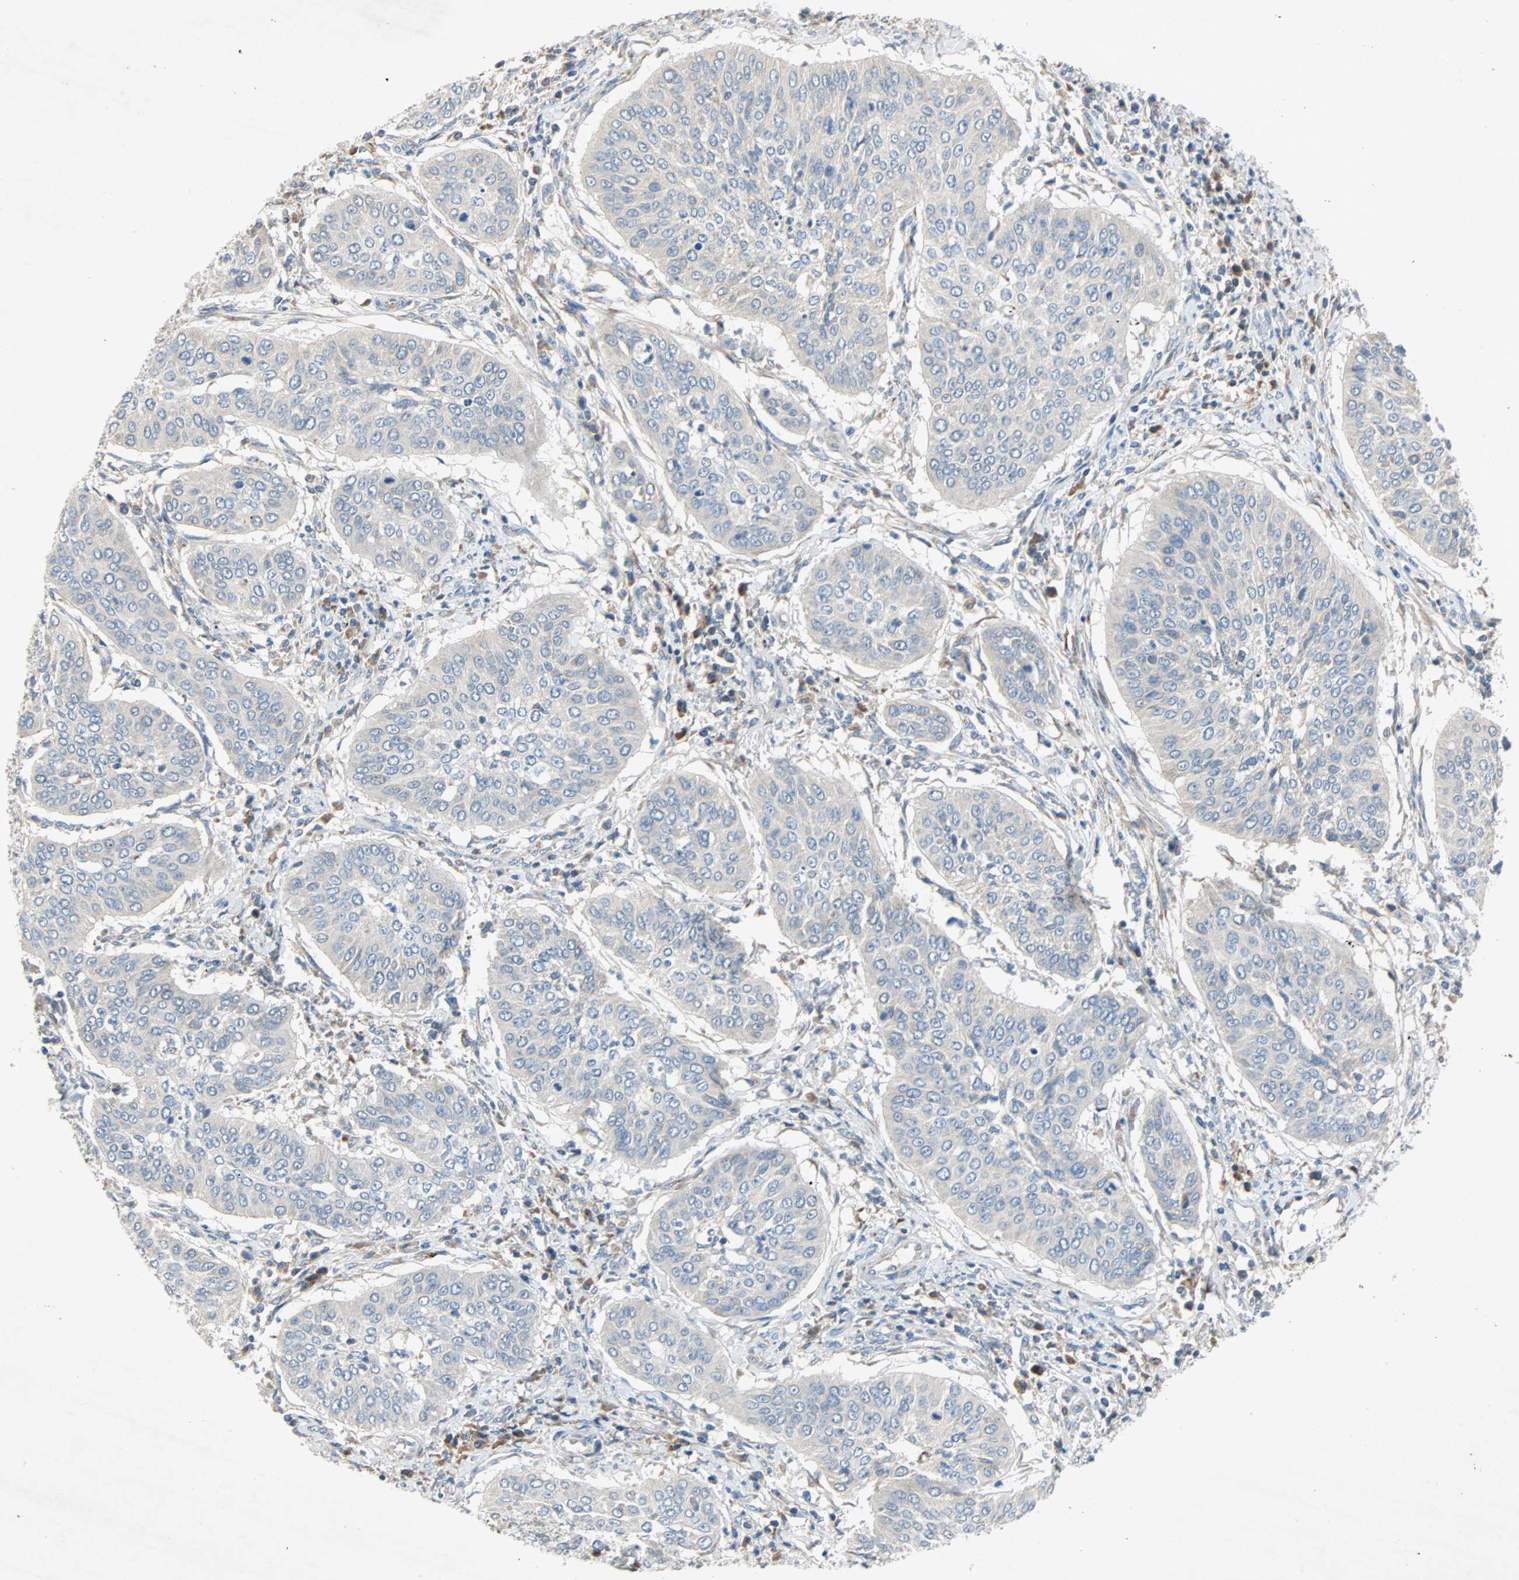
{"staining": {"intensity": "negative", "quantity": "none", "location": "none"}, "tissue": "cervical cancer", "cell_type": "Tumor cells", "image_type": "cancer", "snomed": [{"axis": "morphology", "description": "Normal tissue, NOS"}, {"axis": "morphology", "description": "Squamous cell carcinoma, NOS"}, {"axis": "topography", "description": "Cervix"}], "caption": "DAB immunohistochemical staining of cervical squamous cell carcinoma shows no significant positivity in tumor cells. The staining is performed using DAB (3,3'-diaminobenzidine) brown chromogen with nuclei counter-stained in using hematoxylin.", "gene": "XYLT1", "patient": {"sex": "female", "age": 39}}